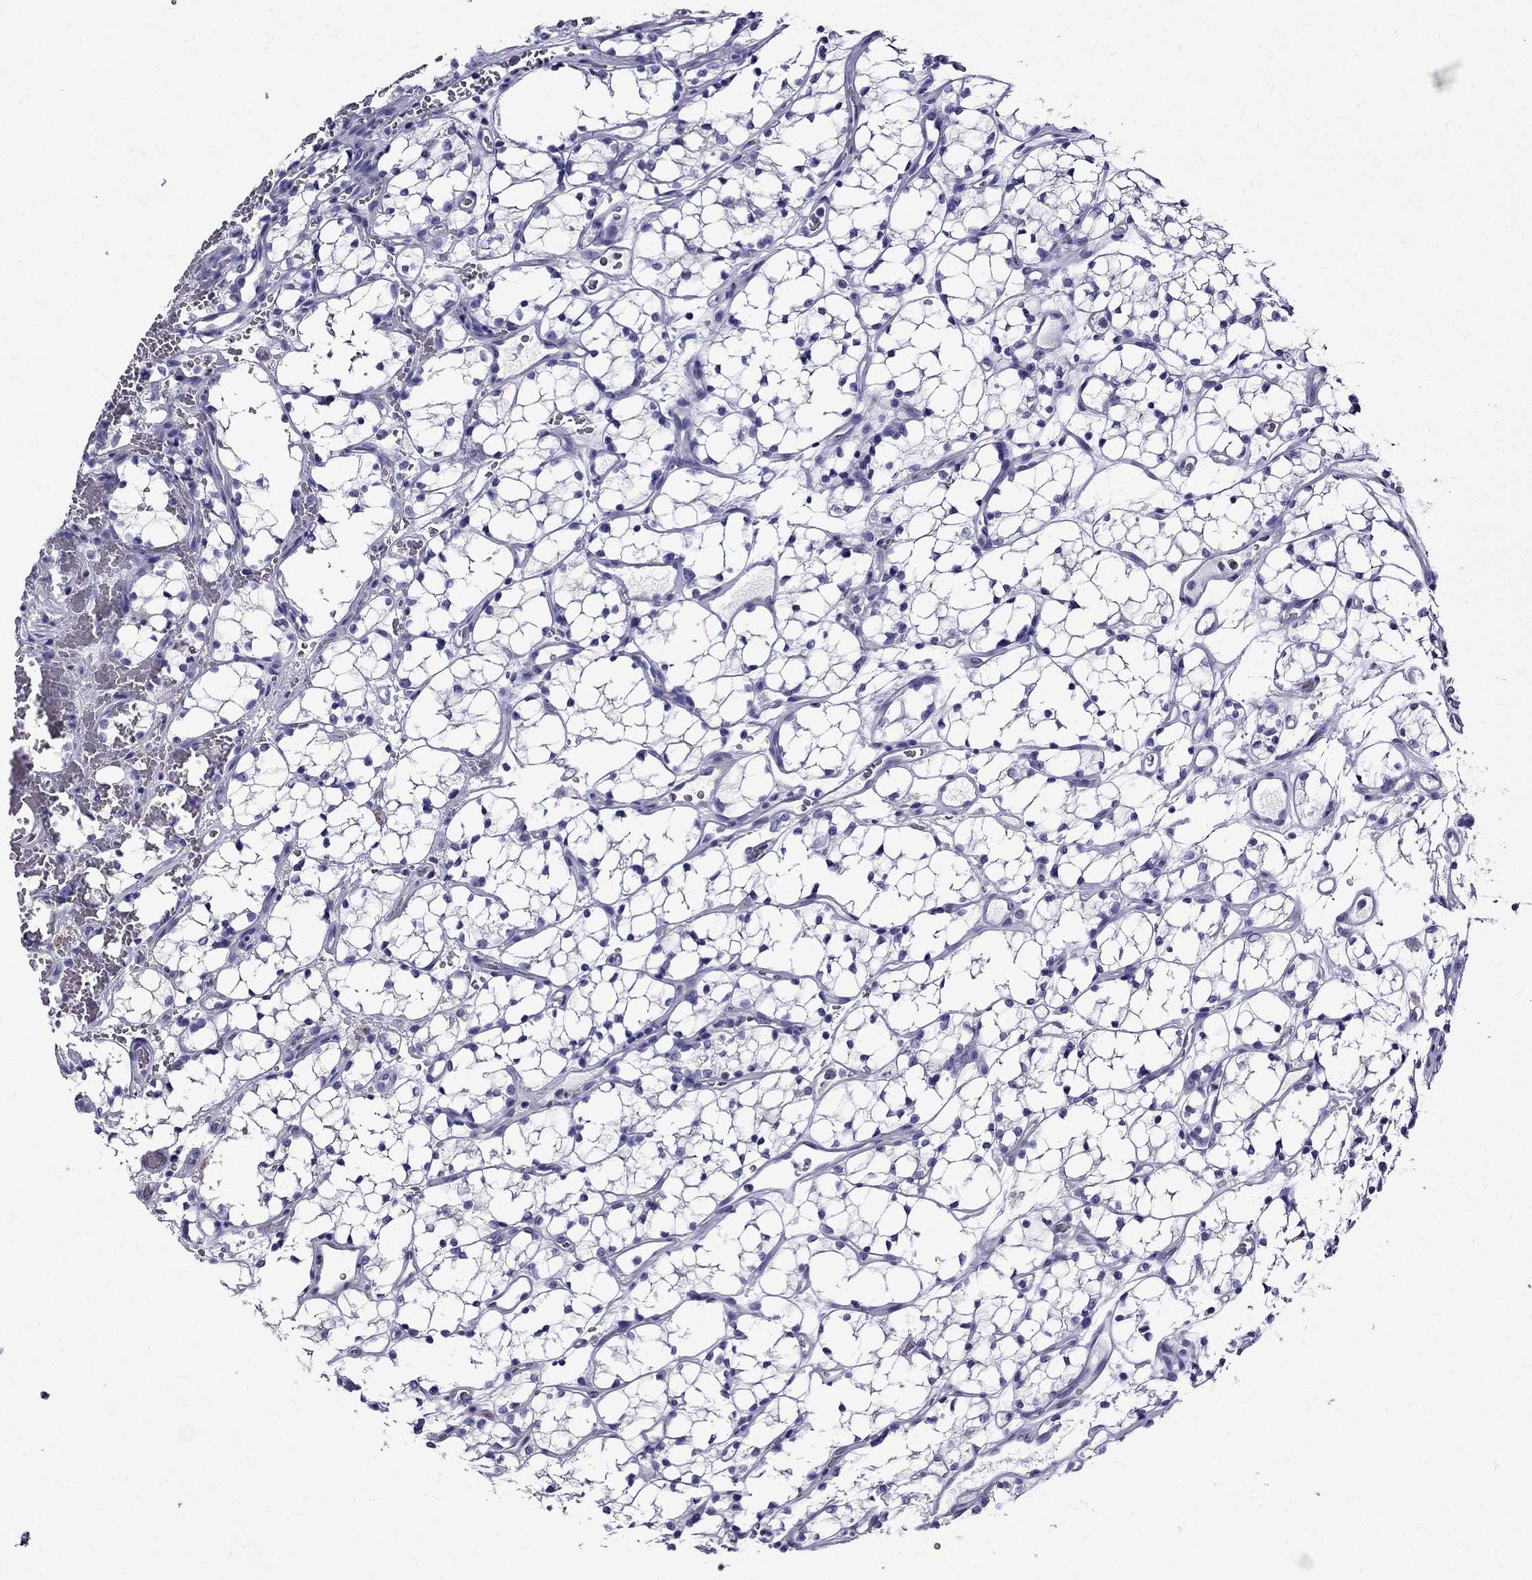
{"staining": {"intensity": "negative", "quantity": "none", "location": "none"}, "tissue": "renal cancer", "cell_type": "Tumor cells", "image_type": "cancer", "snomed": [{"axis": "morphology", "description": "Adenocarcinoma, NOS"}, {"axis": "topography", "description": "Kidney"}], "caption": "Protein analysis of adenocarcinoma (renal) reveals no significant expression in tumor cells.", "gene": "ERC2", "patient": {"sex": "female", "age": 69}}